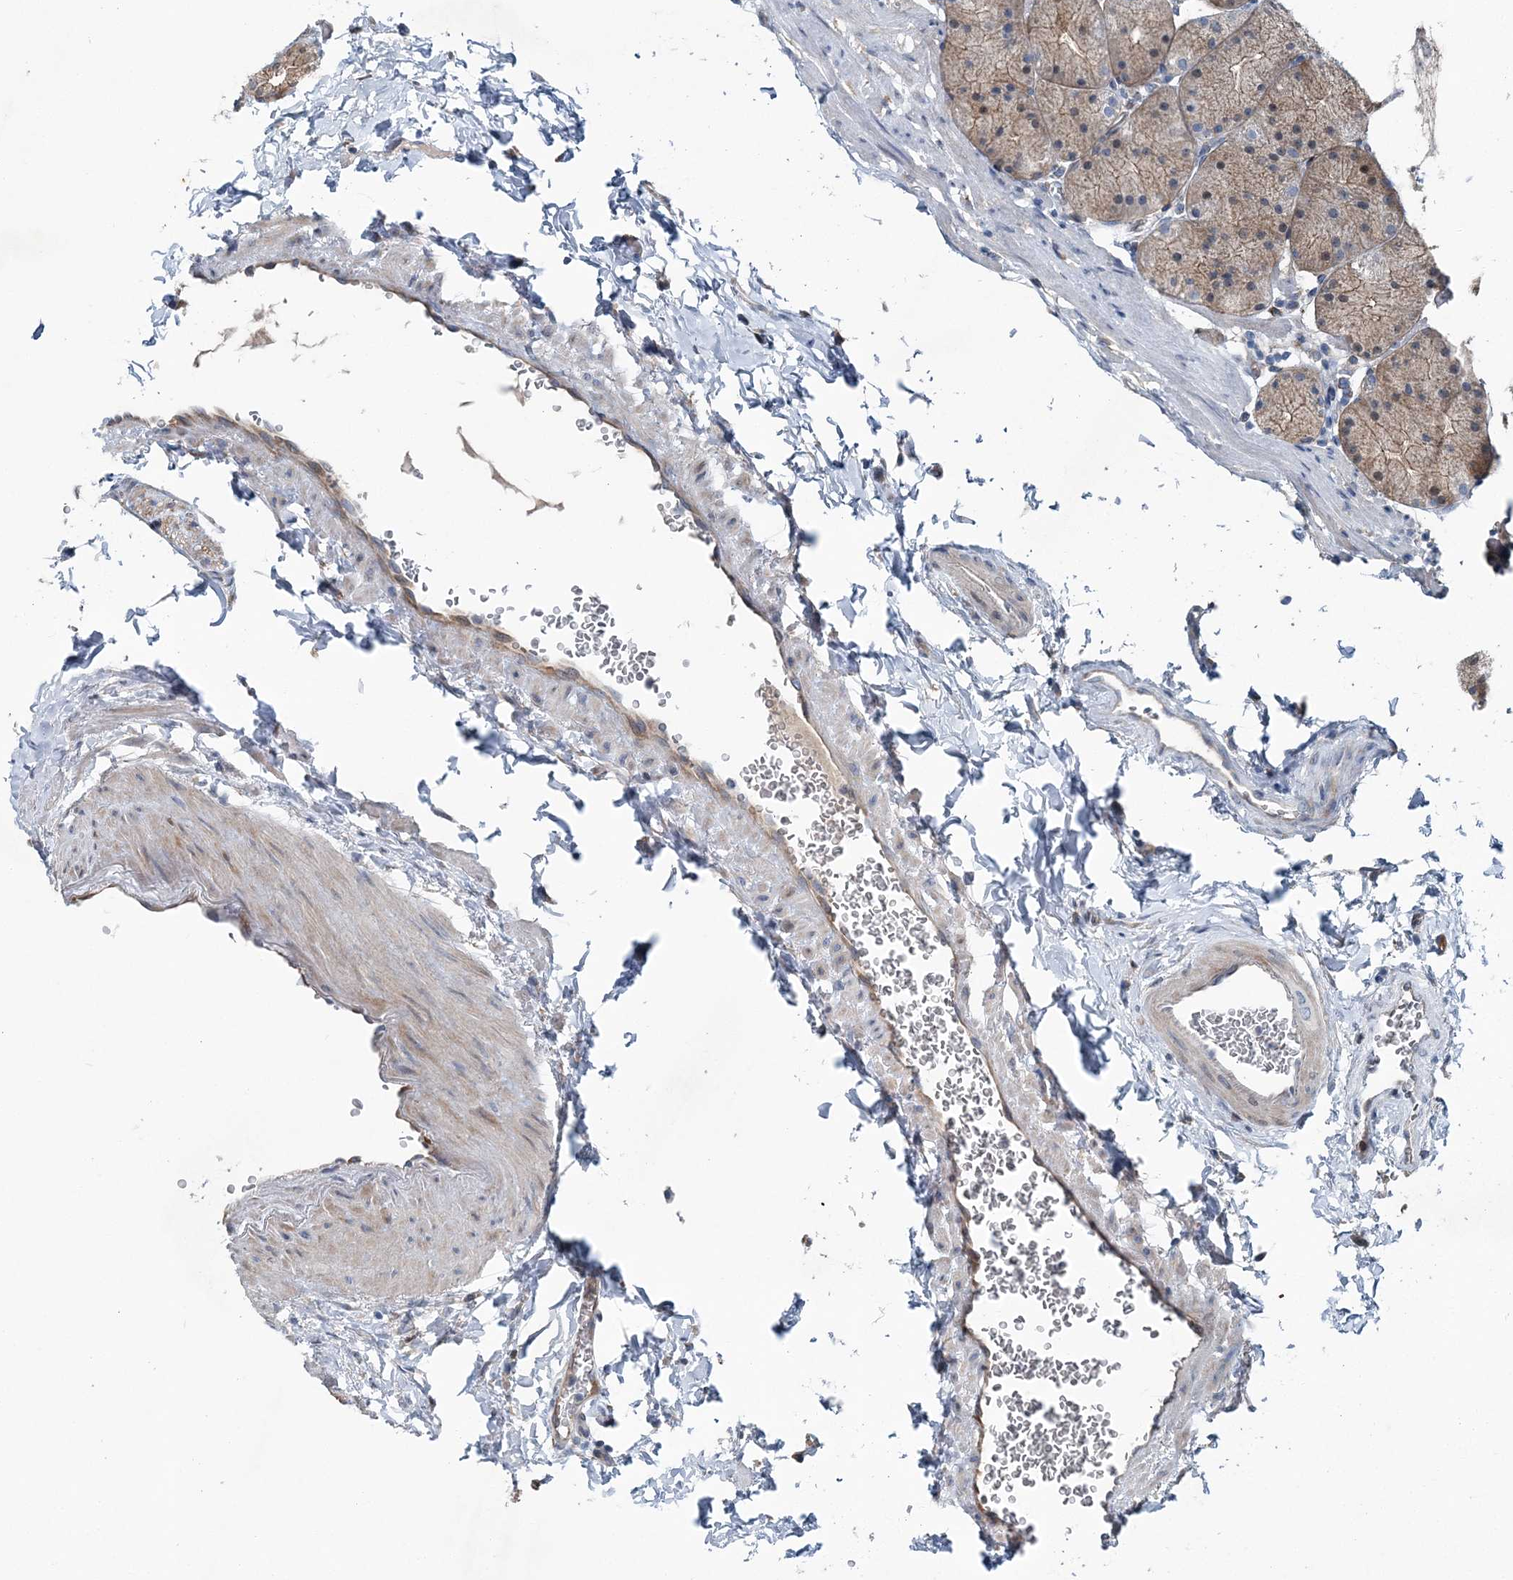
{"staining": {"intensity": "moderate", "quantity": ">75%", "location": "cytoplasmic/membranous"}, "tissue": "stomach", "cell_type": "Glandular cells", "image_type": "normal", "snomed": [{"axis": "morphology", "description": "Normal tissue, NOS"}, {"axis": "topography", "description": "Stomach, upper"}, {"axis": "topography", "description": "Stomach"}], "caption": "Immunohistochemistry (IHC) (DAB (3,3'-diaminobenzidine)) staining of benign human stomach reveals moderate cytoplasmic/membranous protein positivity in approximately >75% of glandular cells.", "gene": "SPOPL", "patient": {"sex": "male", "age": 48}}